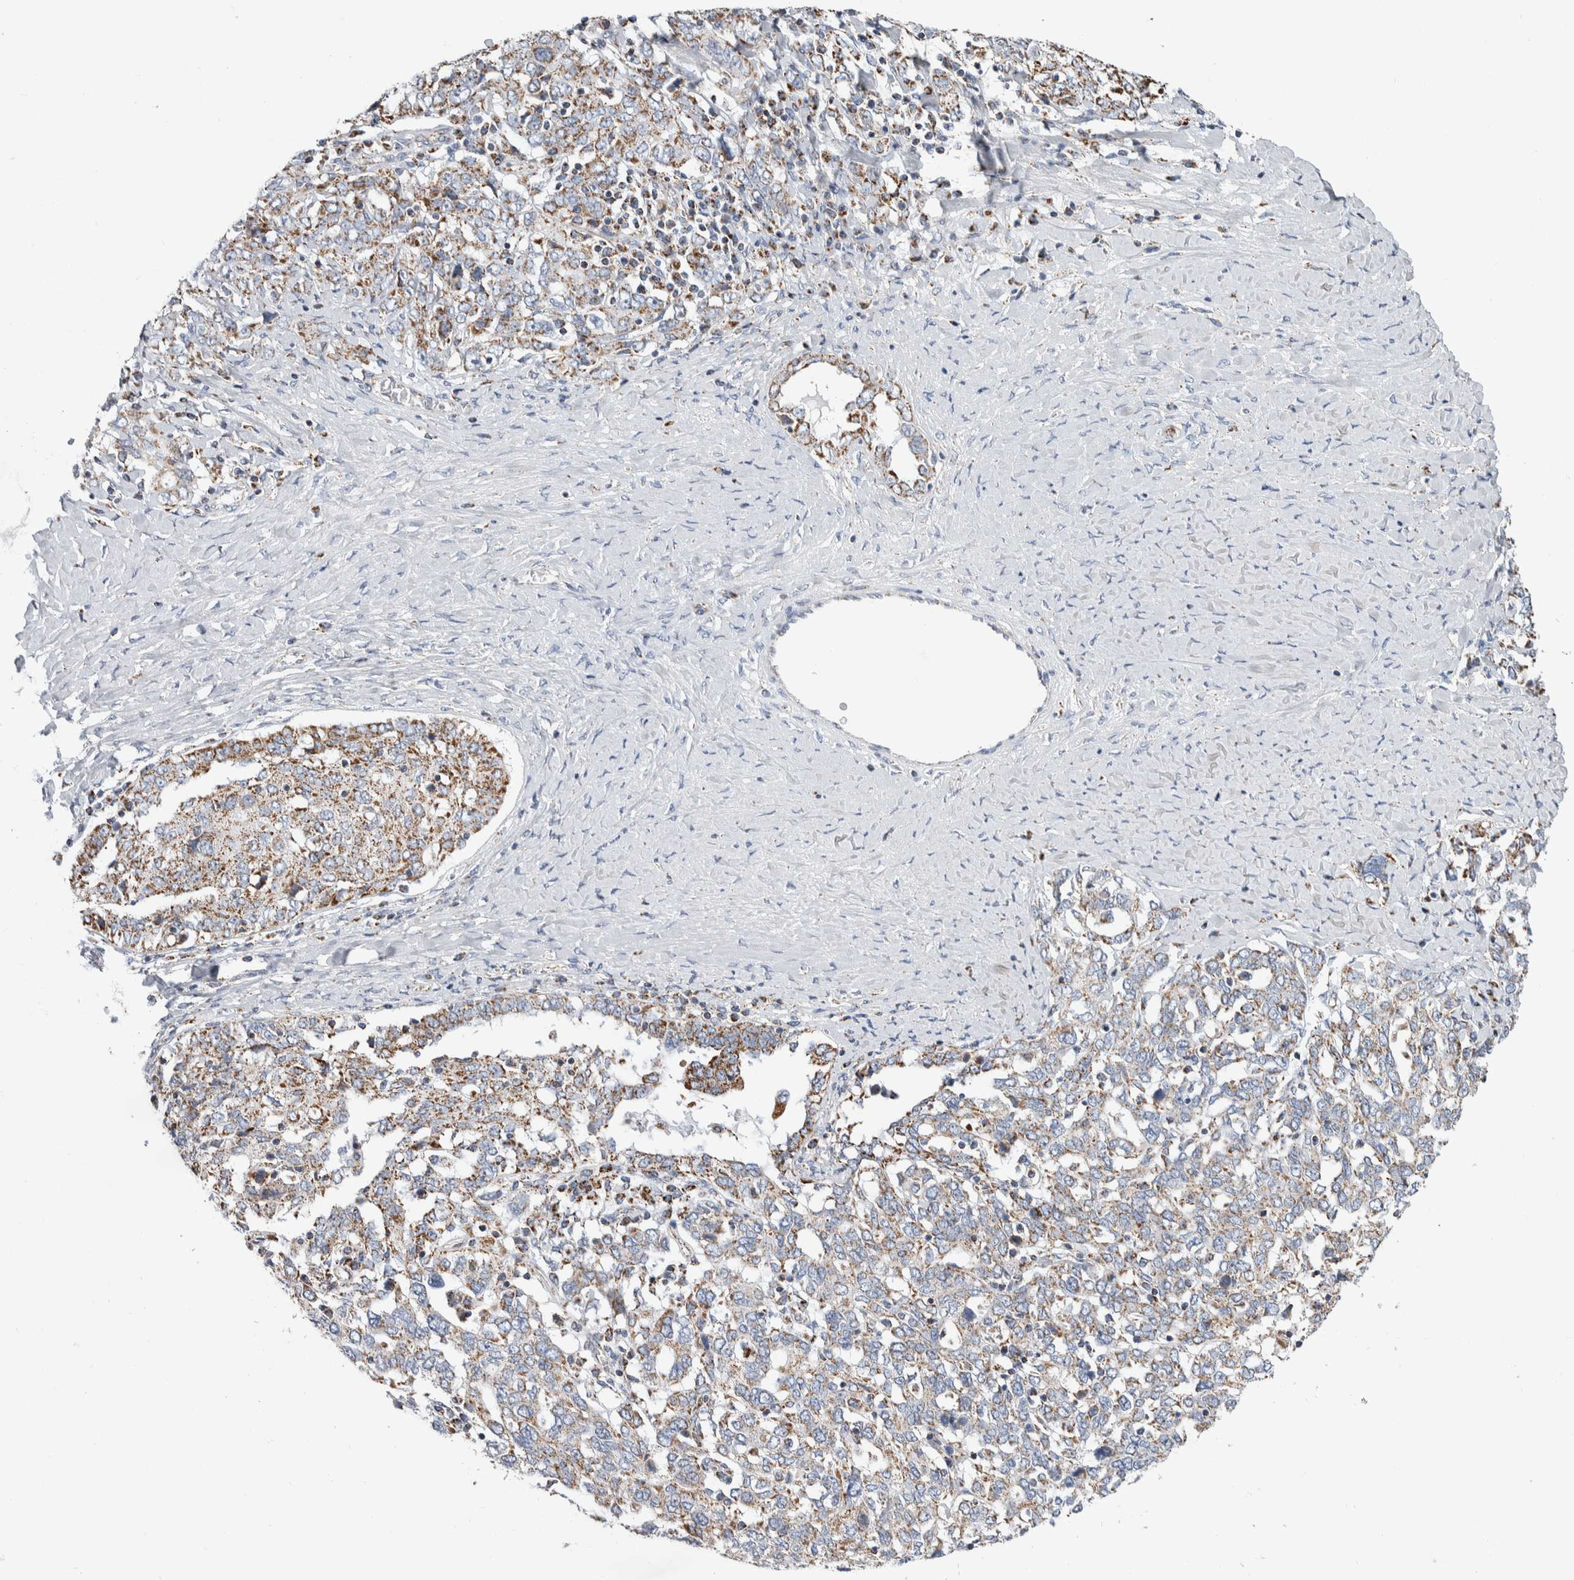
{"staining": {"intensity": "moderate", "quantity": ">75%", "location": "cytoplasmic/membranous"}, "tissue": "ovarian cancer", "cell_type": "Tumor cells", "image_type": "cancer", "snomed": [{"axis": "morphology", "description": "Carcinoma, endometroid"}, {"axis": "topography", "description": "Ovary"}], "caption": "Endometroid carcinoma (ovarian) was stained to show a protein in brown. There is medium levels of moderate cytoplasmic/membranous staining in approximately >75% of tumor cells. The staining was performed using DAB to visualize the protein expression in brown, while the nuclei were stained in blue with hematoxylin (Magnification: 20x).", "gene": "ETFA", "patient": {"sex": "female", "age": 62}}